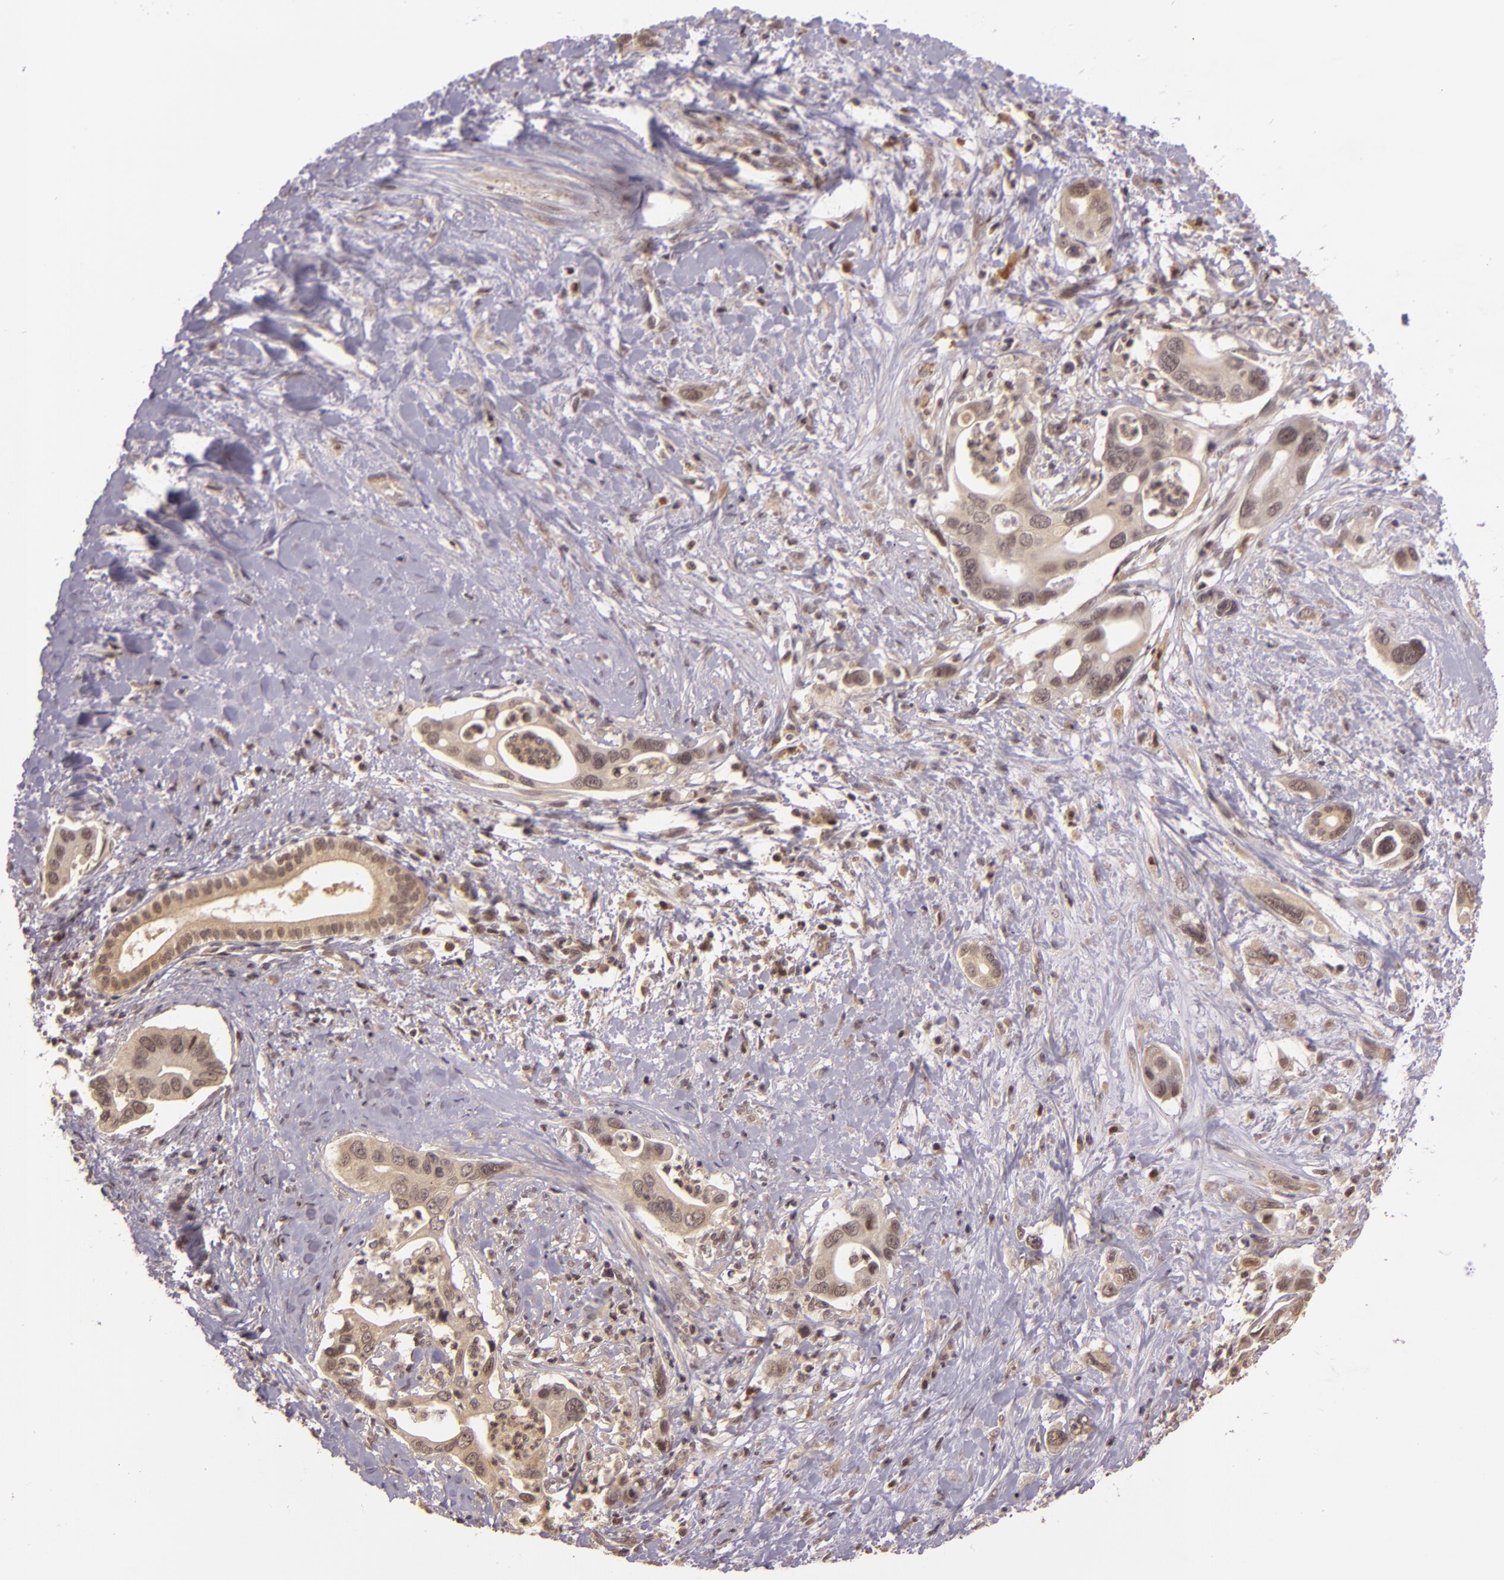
{"staining": {"intensity": "weak", "quantity": ">75%", "location": "cytoplasmic/membranous,nuclear"}, "tissue": "liver cancer", "cell_type": "Tumor cells", "image_type": "cancer", "snomed": [{"axis": "morphology", "description": "Cholangiocarcinoma"}, {"axis": "topography", "description": "Liver"}], "caption": "There is low levels of weak cytoplasmic/membranous and nuclear staining in tumor cells of liver cancer, as demonstrated by immunohistochemical staining (brown color).", "gene": "TXNRD2", "patient": {"sex": "female", "age": 65}}